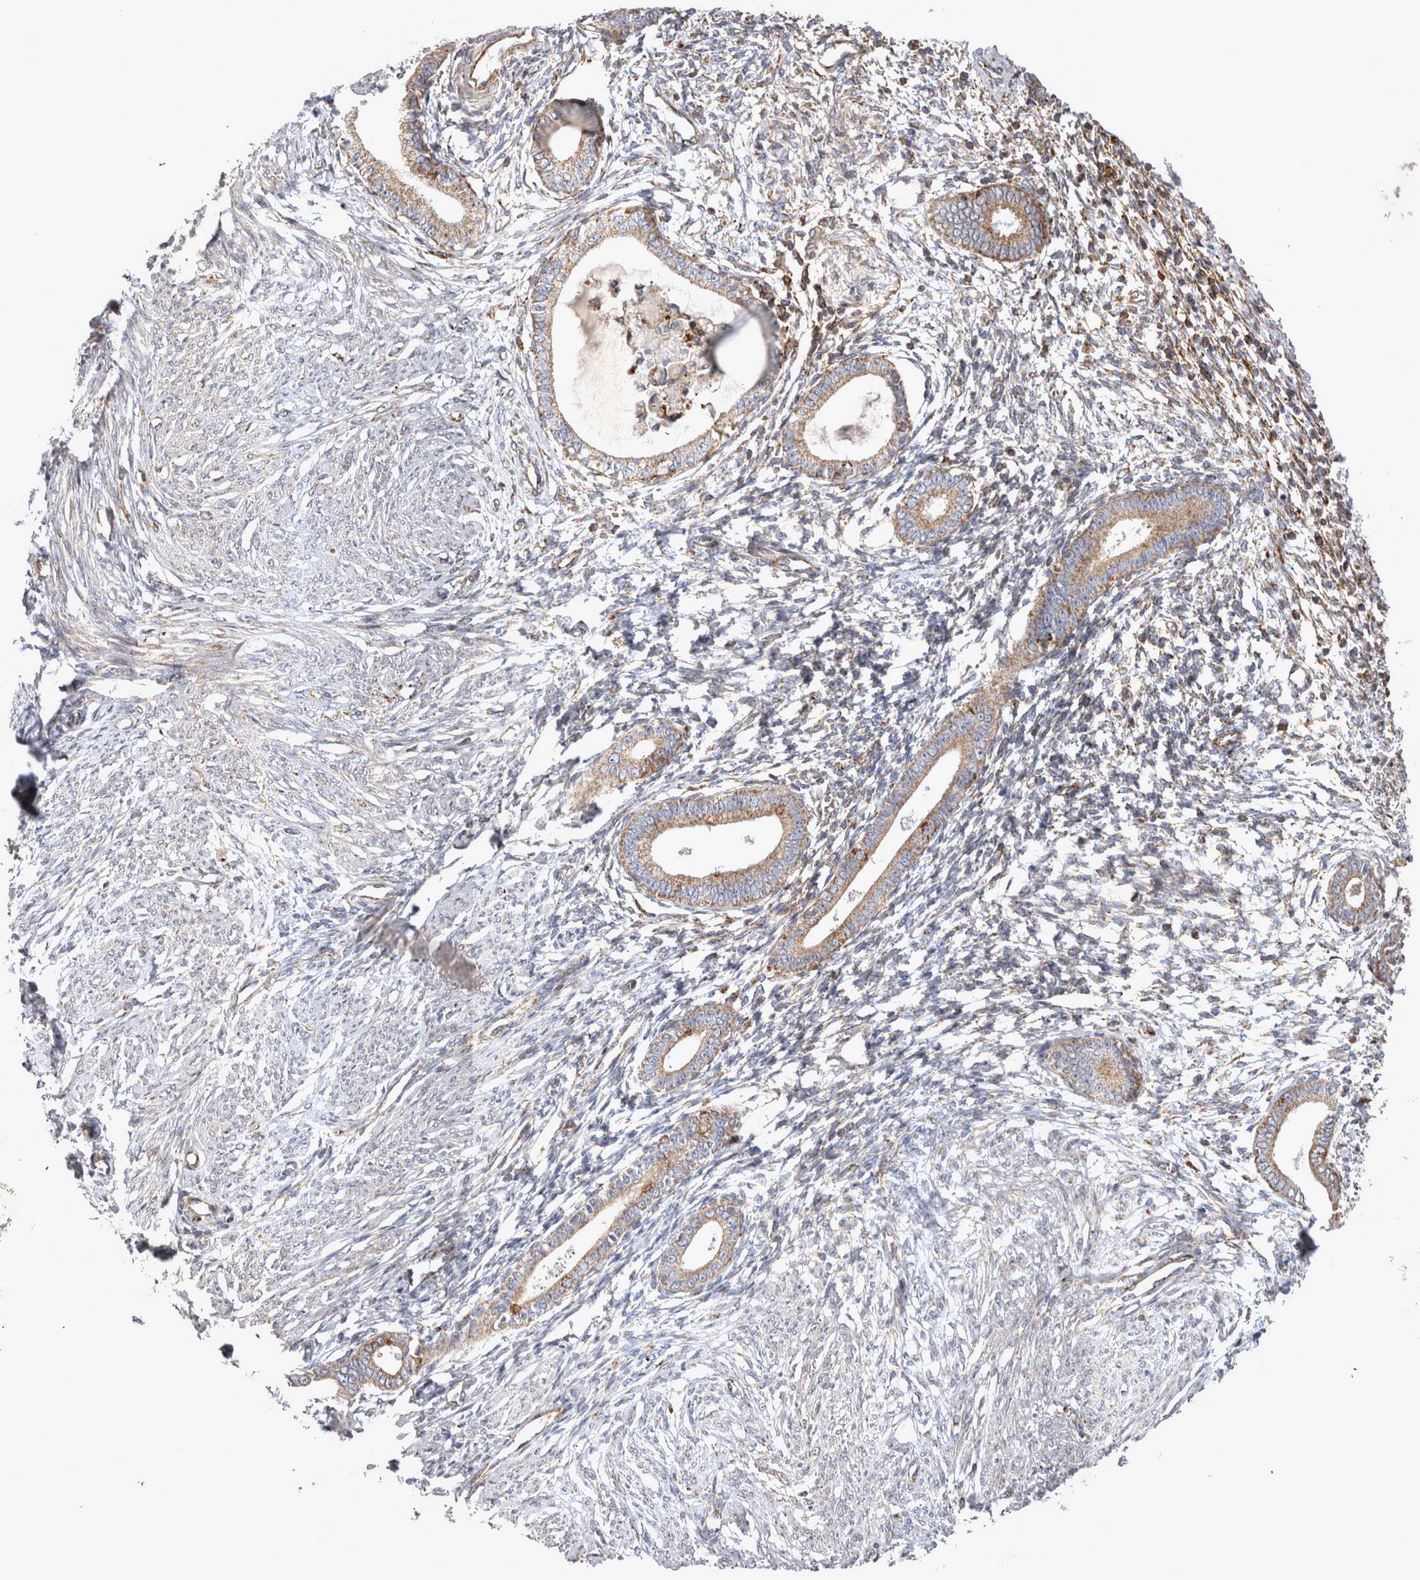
{"staining": {"intensity": "weak", "quantity": "<25%", "location": "cytoplasmic/membranous"}, "tissue": "endometrium", "cell_type": "Cells in endometrial stroma", "image_type": "normal", "snomed": [{"axis": "morphology", "description": "Normal tissue, NOS"}, {"axis": "topography", "description": "Endometrium"}], "caption": "Endometrium was stained to show a protein in brown. There is no significant positivity in cells in endometrial stroma. Nuclei are stained in blue.", "gene": "TSPOAP1", "patient": {"sex": "female", "age": 56}}